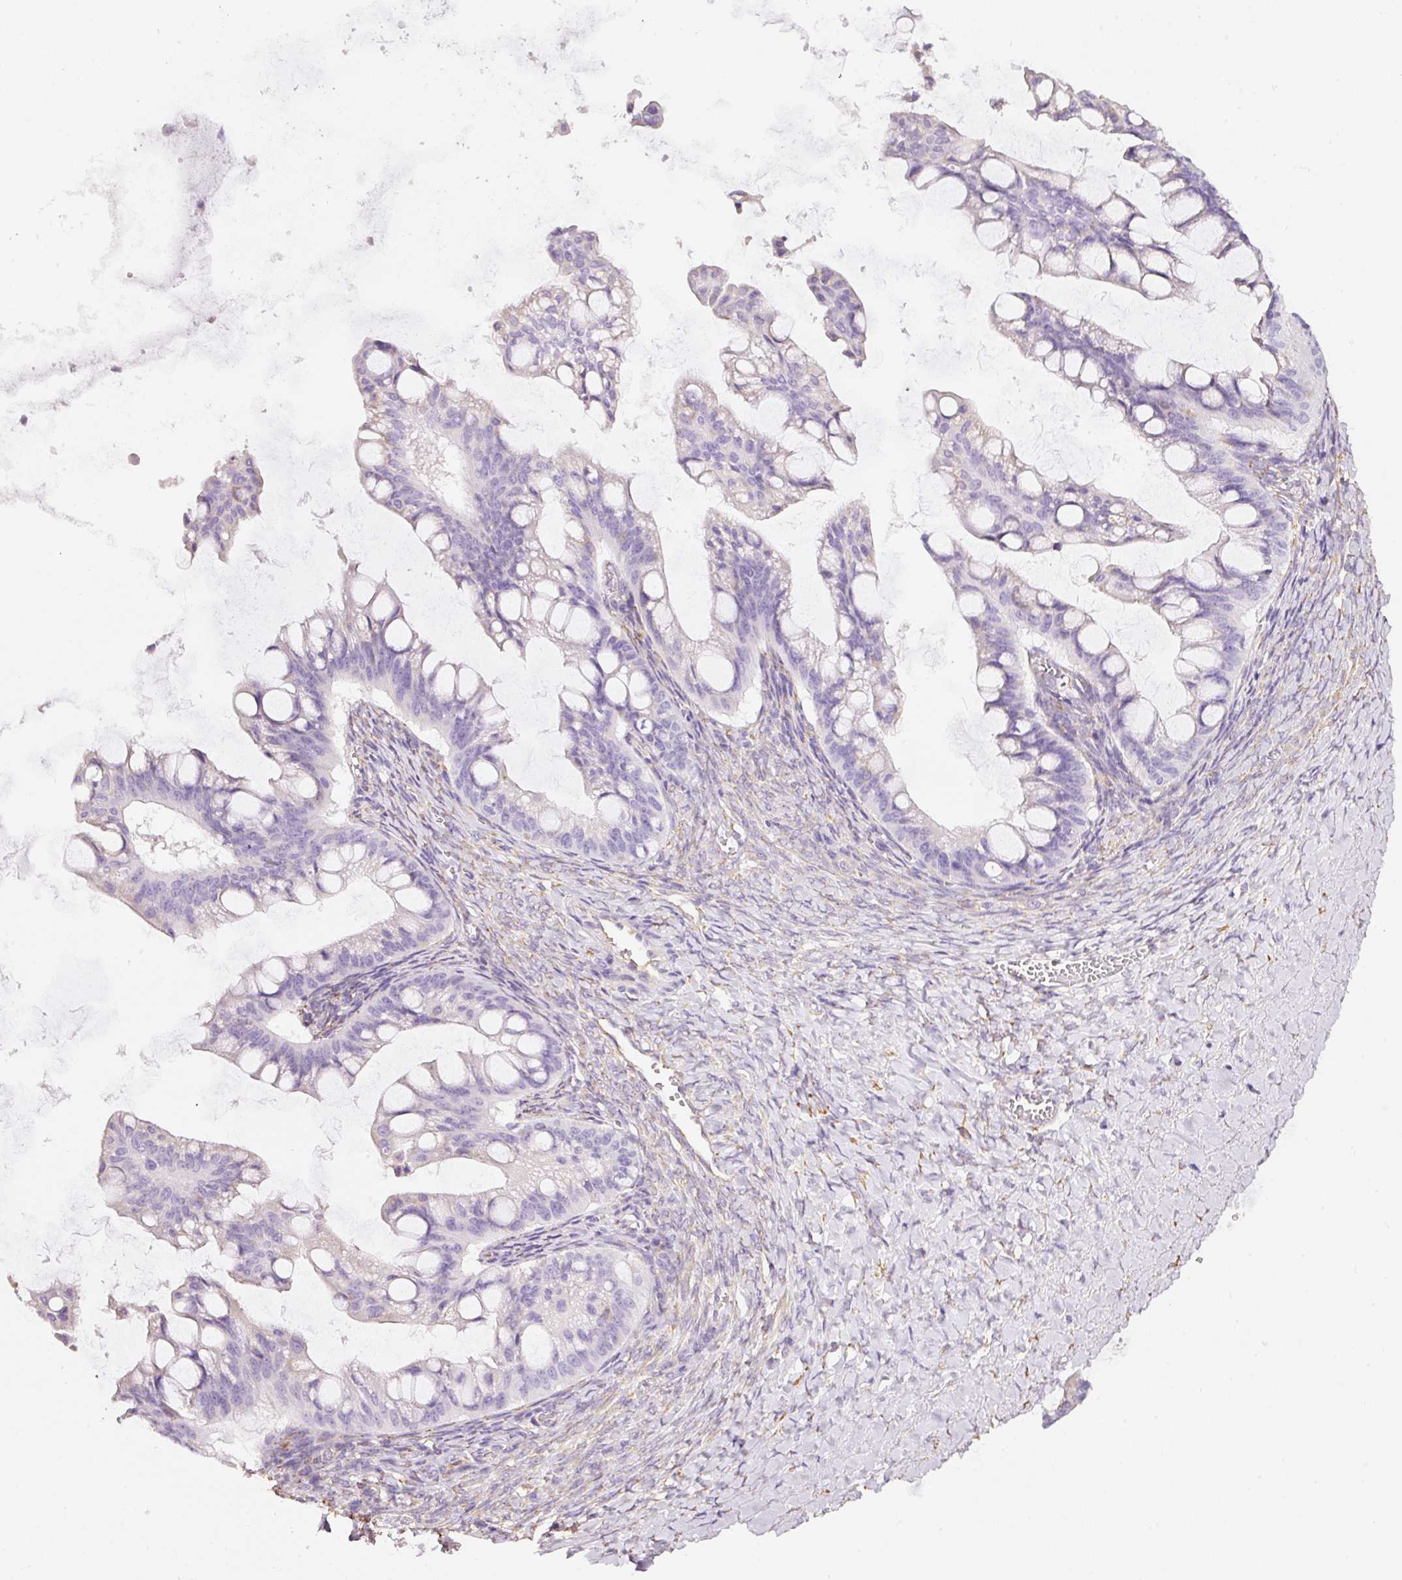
{"staining": {"intensity": "negative", "quantity": "none", "location": "none"}, "tissue": "ovarian cancer", "cell_type": "Tumor cells", "image_type": "cancer", "snomed": [{"axis": "morphology", "description": "Cystadenocarcinoma, mucinous, NOS"}, {"axis": "topography", "description": "Ovary"}], "caption": "The histopathology image shows no staining of tumor cells in mucinous cystadenocarcinoma (ovarian). Brightfield microscopy of IHC stained with DAB (brown) and hematoxylin (blue), captured at high magnification.", "gene": "GCG", "patient": {"sex": "female", "age": 73}}